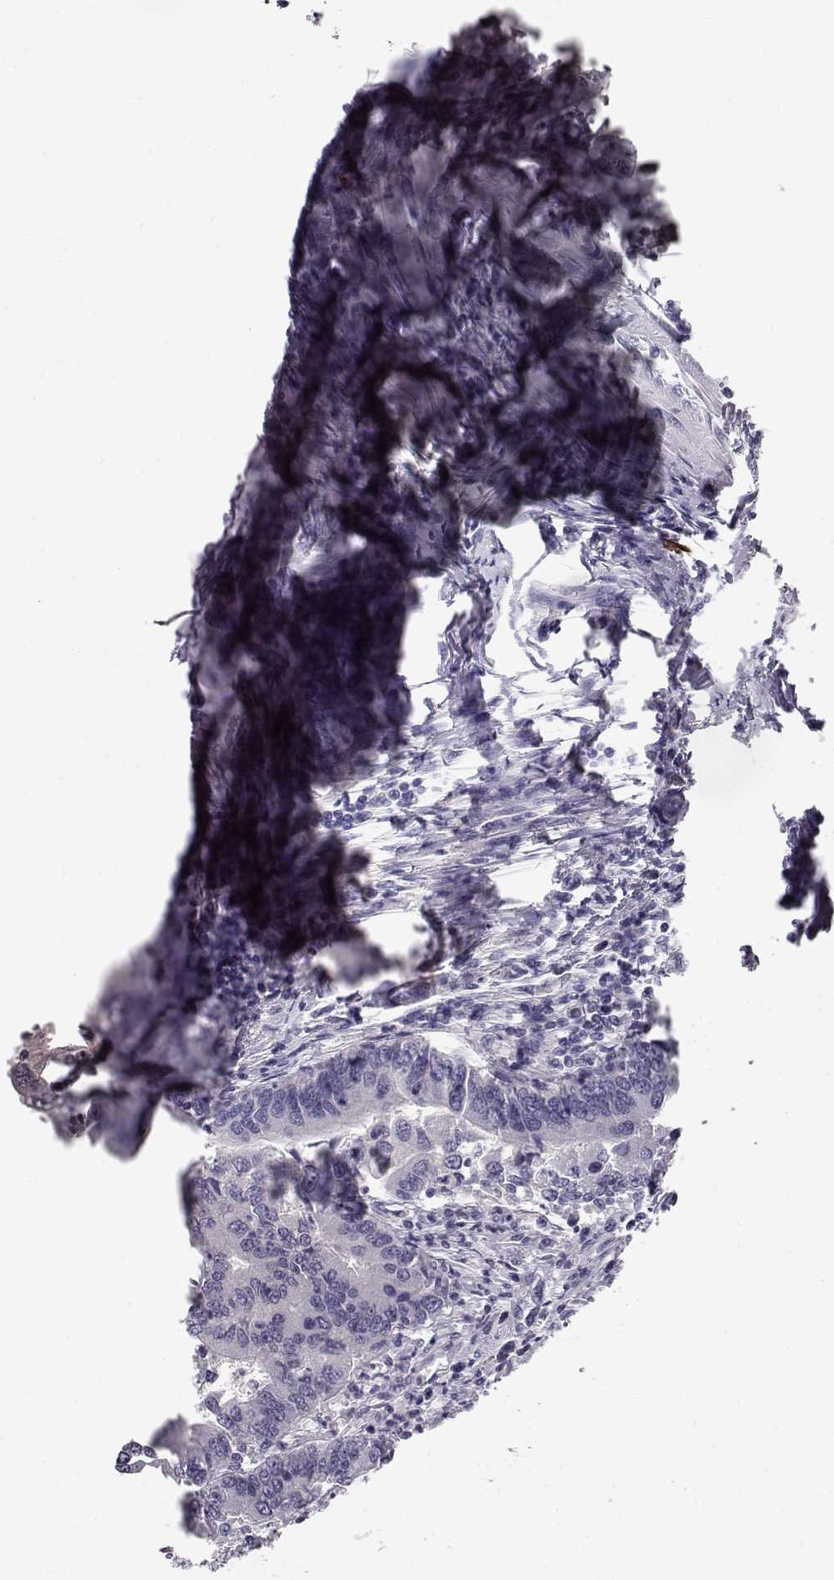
{"staining": {"intensity": "negative", "quantity": "none", "location": "none"}, "tissue": "colorectal cancer", "cell_type": "Tumor cells", "image_type": "cancer", "snomed": [{"axis": "morphology", "description": "Adenocarcinoma, NOS"}, {"axis": "topography", "description": "Colon"}], "caption": "The image demonstrates no staining of tumor cells in adenocarcinoma (colorectal). (Stains: DAB IHC with hematoxylin counter stain, Microscopy: brightfield microscopy at high magnification).", "gene": "CCL19", "patient": {"sex": "female", "age": 67}}